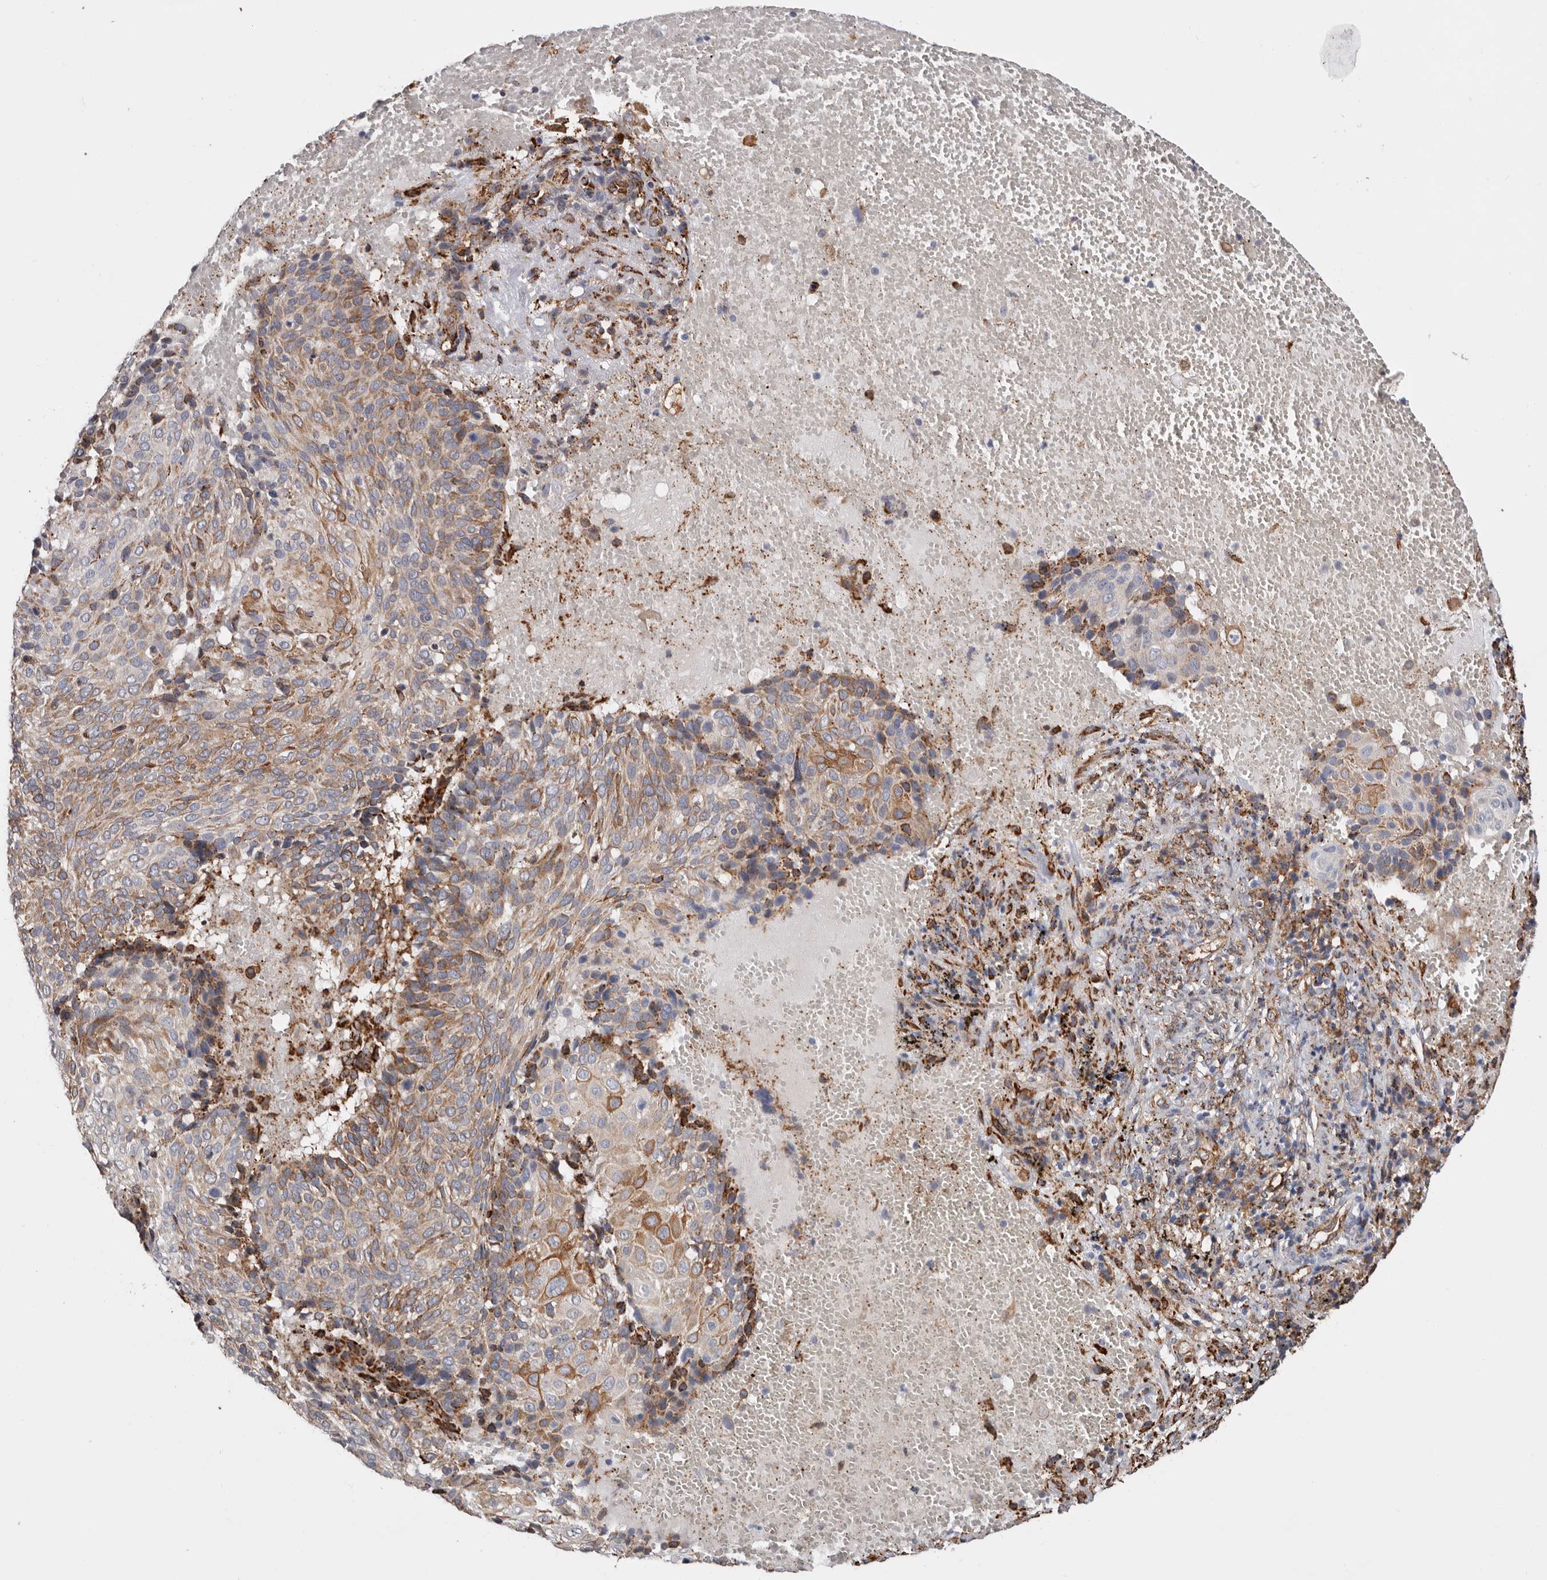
{"staining": {"intensity": "moderate", "quantity": ">75%", "location": "cytoplasmic/membranous"}, "tissue": "cervical cancer", "cell_type": "Tumor cells", "image_type": "cancer", "snomed": [{"axis": "morphology", "description": "Squamous cell carcinoma, NOS"}, {"axis": "topography", "description": "Cervix"}], "caption": "A high-resolution micrograph shows immunohistochemistry staining of cervical squamous cell carcinoma, which shows moderate cytoplasmic/membranous staining in approximately >75% of tumor cells. (brown staining indicates protein expression, while blue staining denotes nuclei).", "gene": "SEMA3E", "patient": {"sex": "female", "age": 74}}